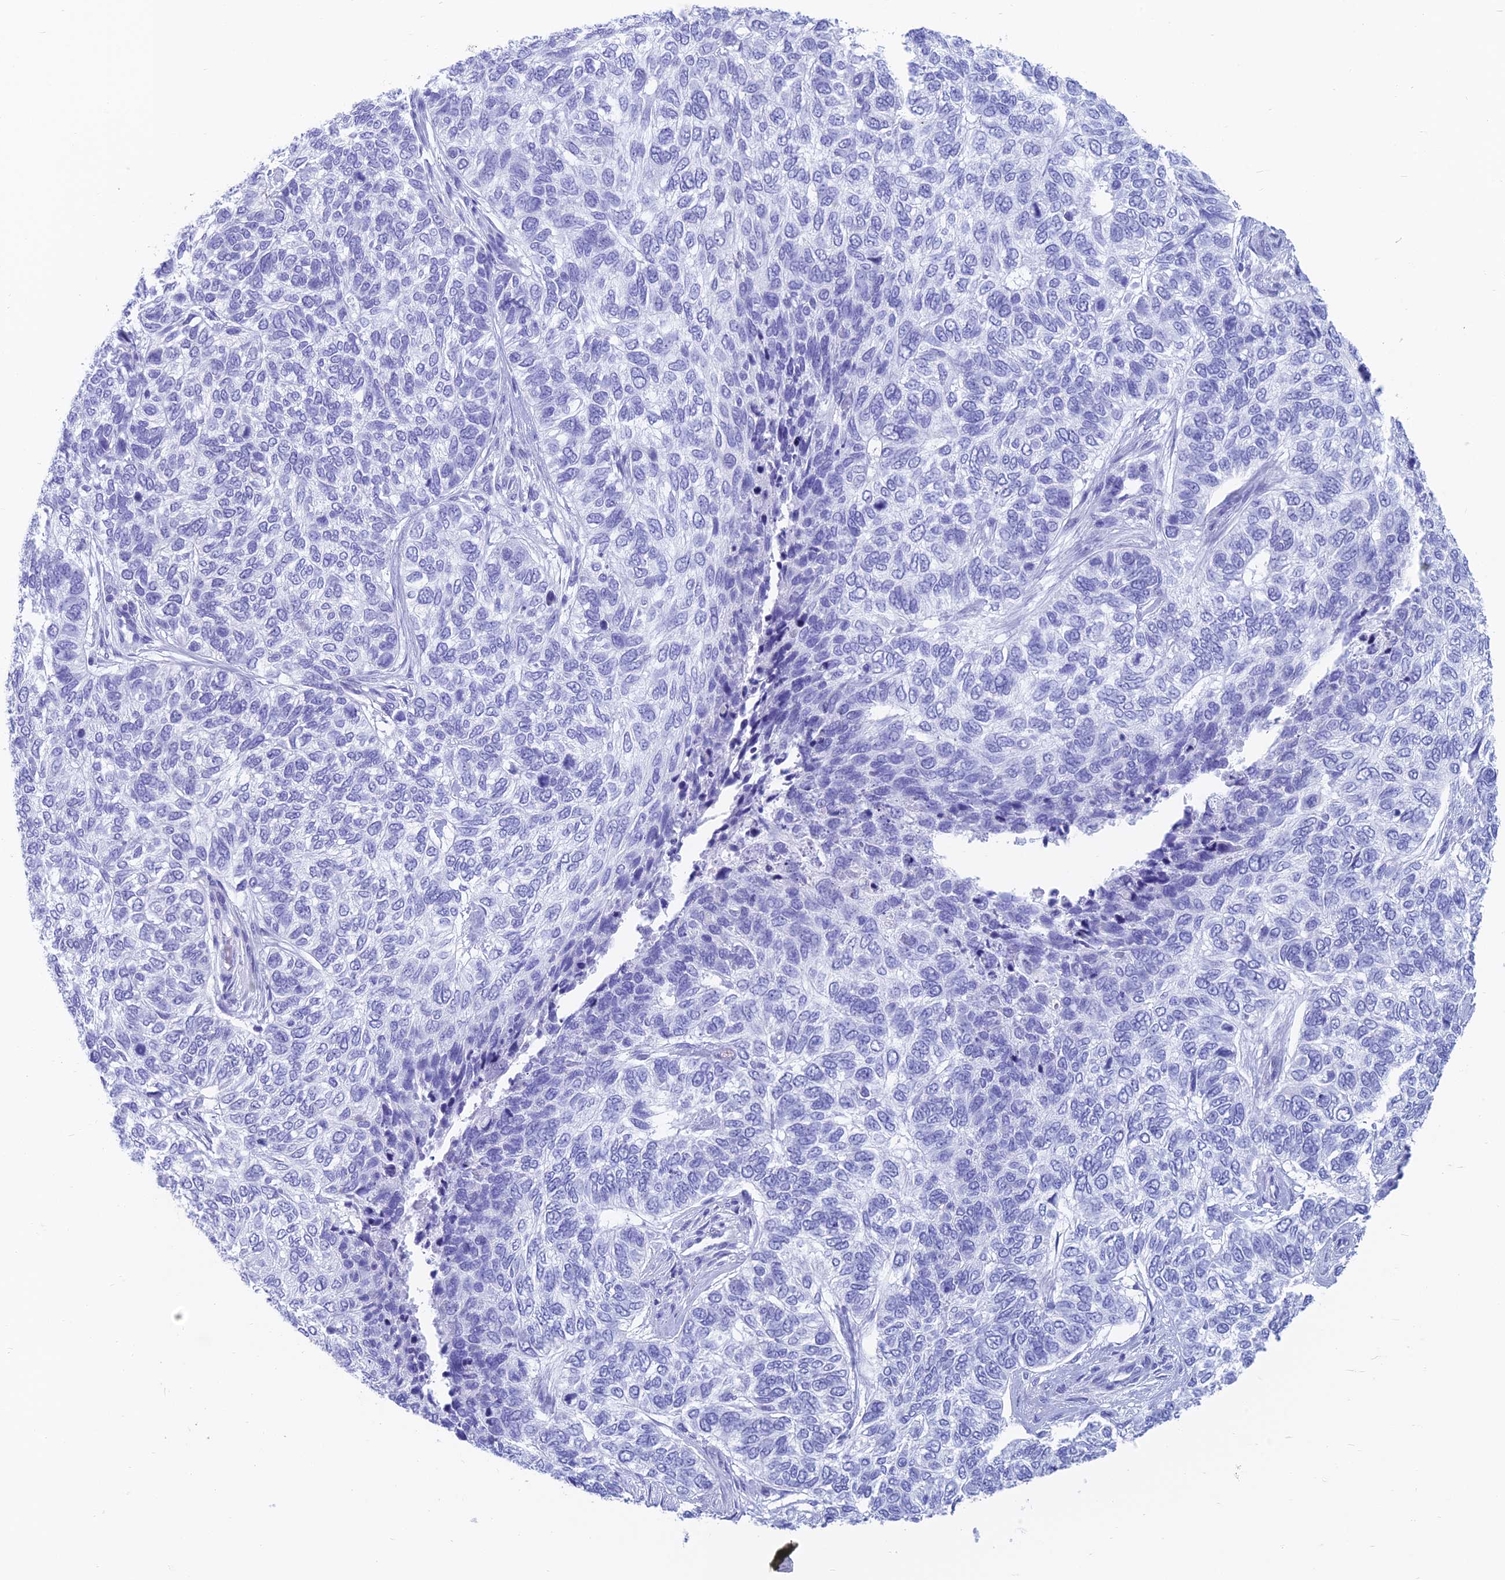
{"staining": {"intensity": "negative", "quantity": "none", "location": "none"}, "tissue": "skin cancer", "cell_type": "Tumor cells", "image_type": "cancer", "snomed": [{"axis": "morphology", "description": "Basal cell carcinoma"}, {"axis": "topography", "description": "Skin"}], "caption": "Immunohistochemistry photomicrograph of skin cancer stained for a protein (brown), which displays no expression in tumor cells. (DAB (3,3'-diaminobenzidine) immunohistochemistry (IHC), high magnification).", "gene": "CAPS", "patient": {"sex": "female", "age": 65}}